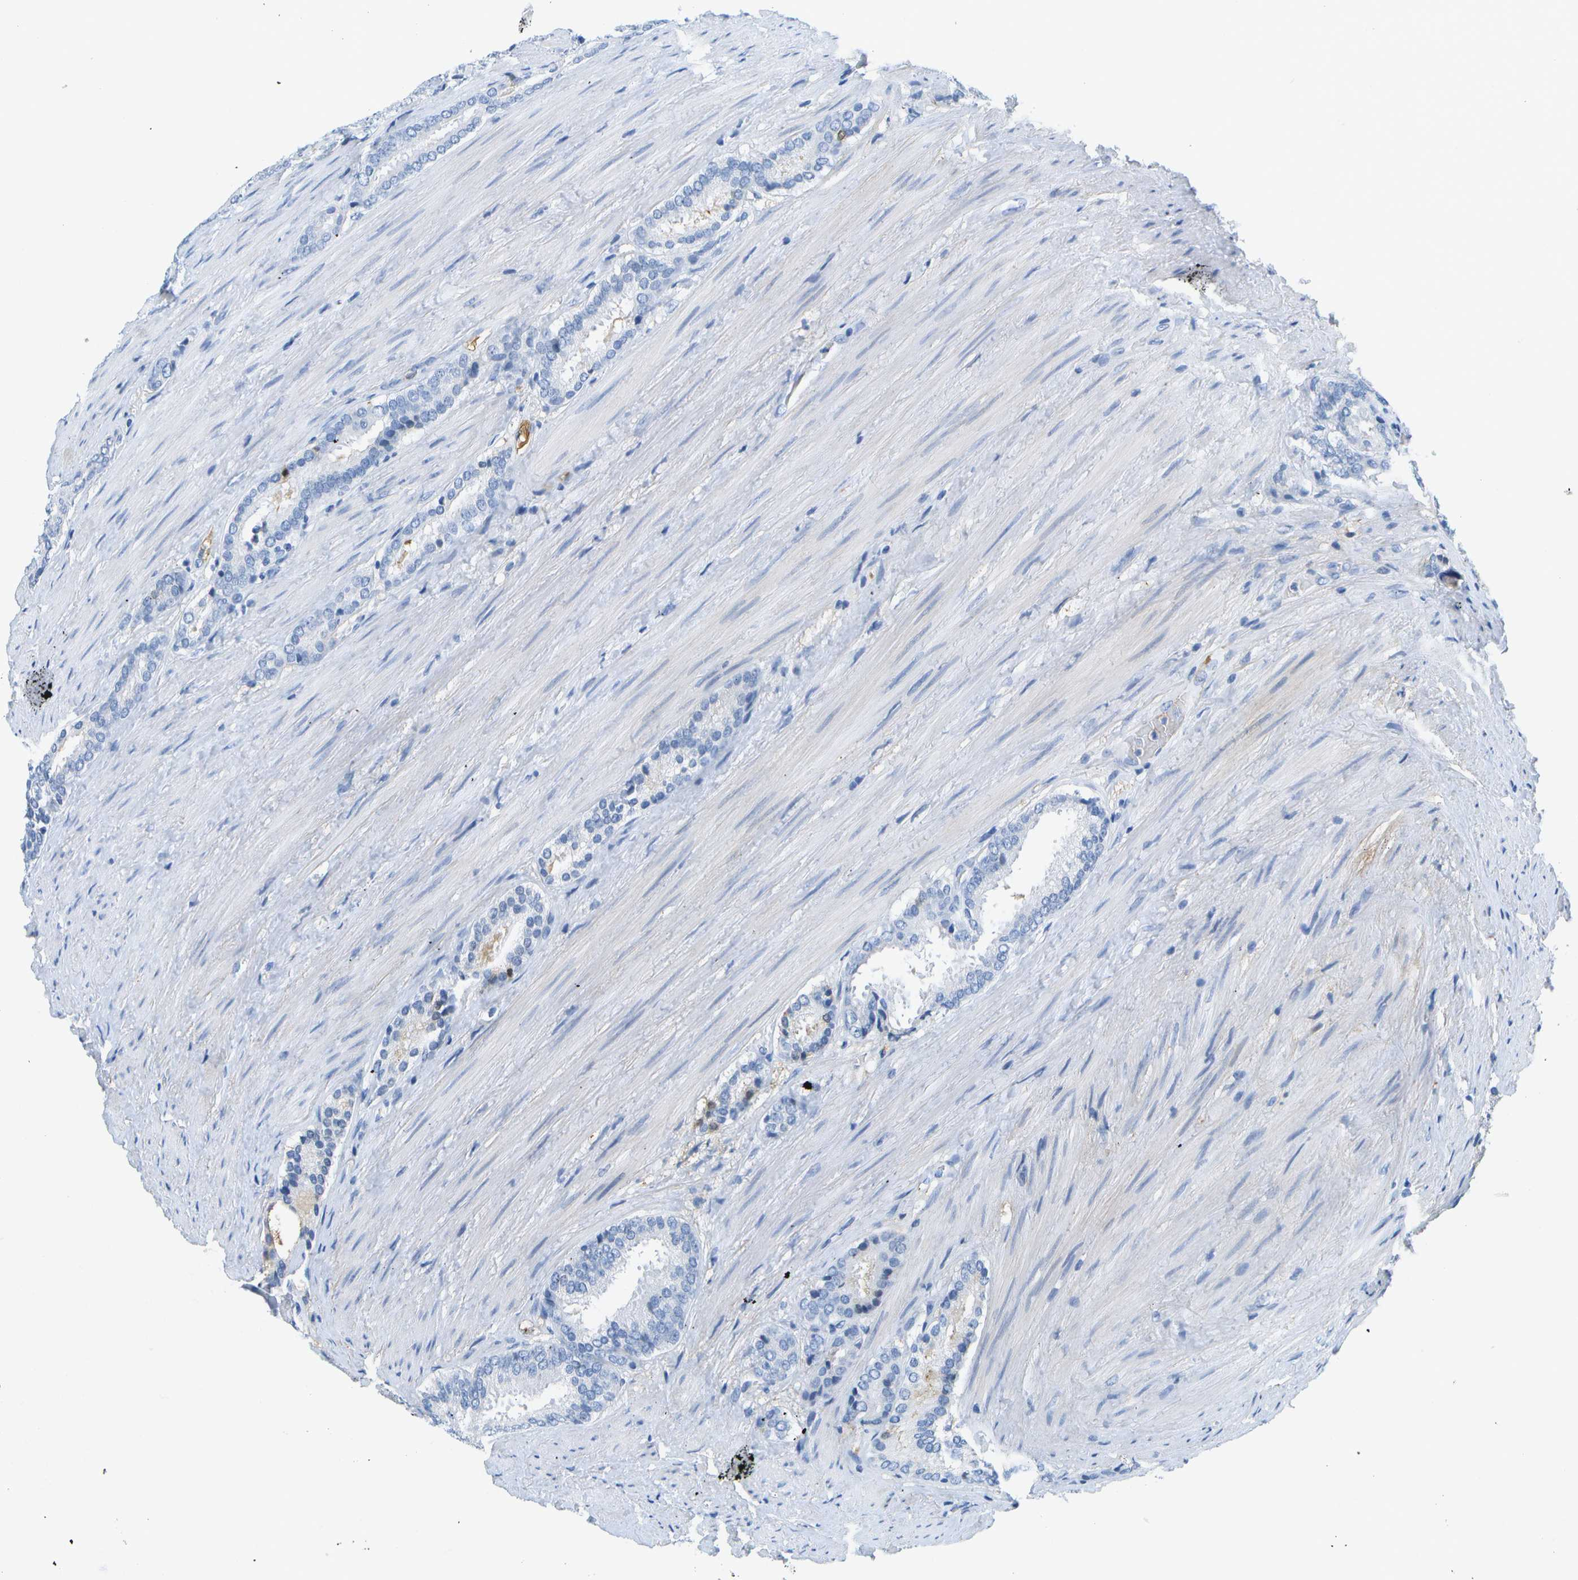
{"staining": {"intensity": "negative", "quantity": "none", "location": "none"}, "tissue": "prostate cancer", "cell_type": "Tumor cells", "image_type": "cancer", "snomed": [{"axis": "morphology", "description": "Adenocarcinoma, Low grade"}, {"axis": "topography", "description": "Prostate"}], "caption": "The histopathology image reveals no staining of tumor cells in prostate cancer.", "gene": "SERPINA1", "patient": {"sex": "male", "age": 69}}